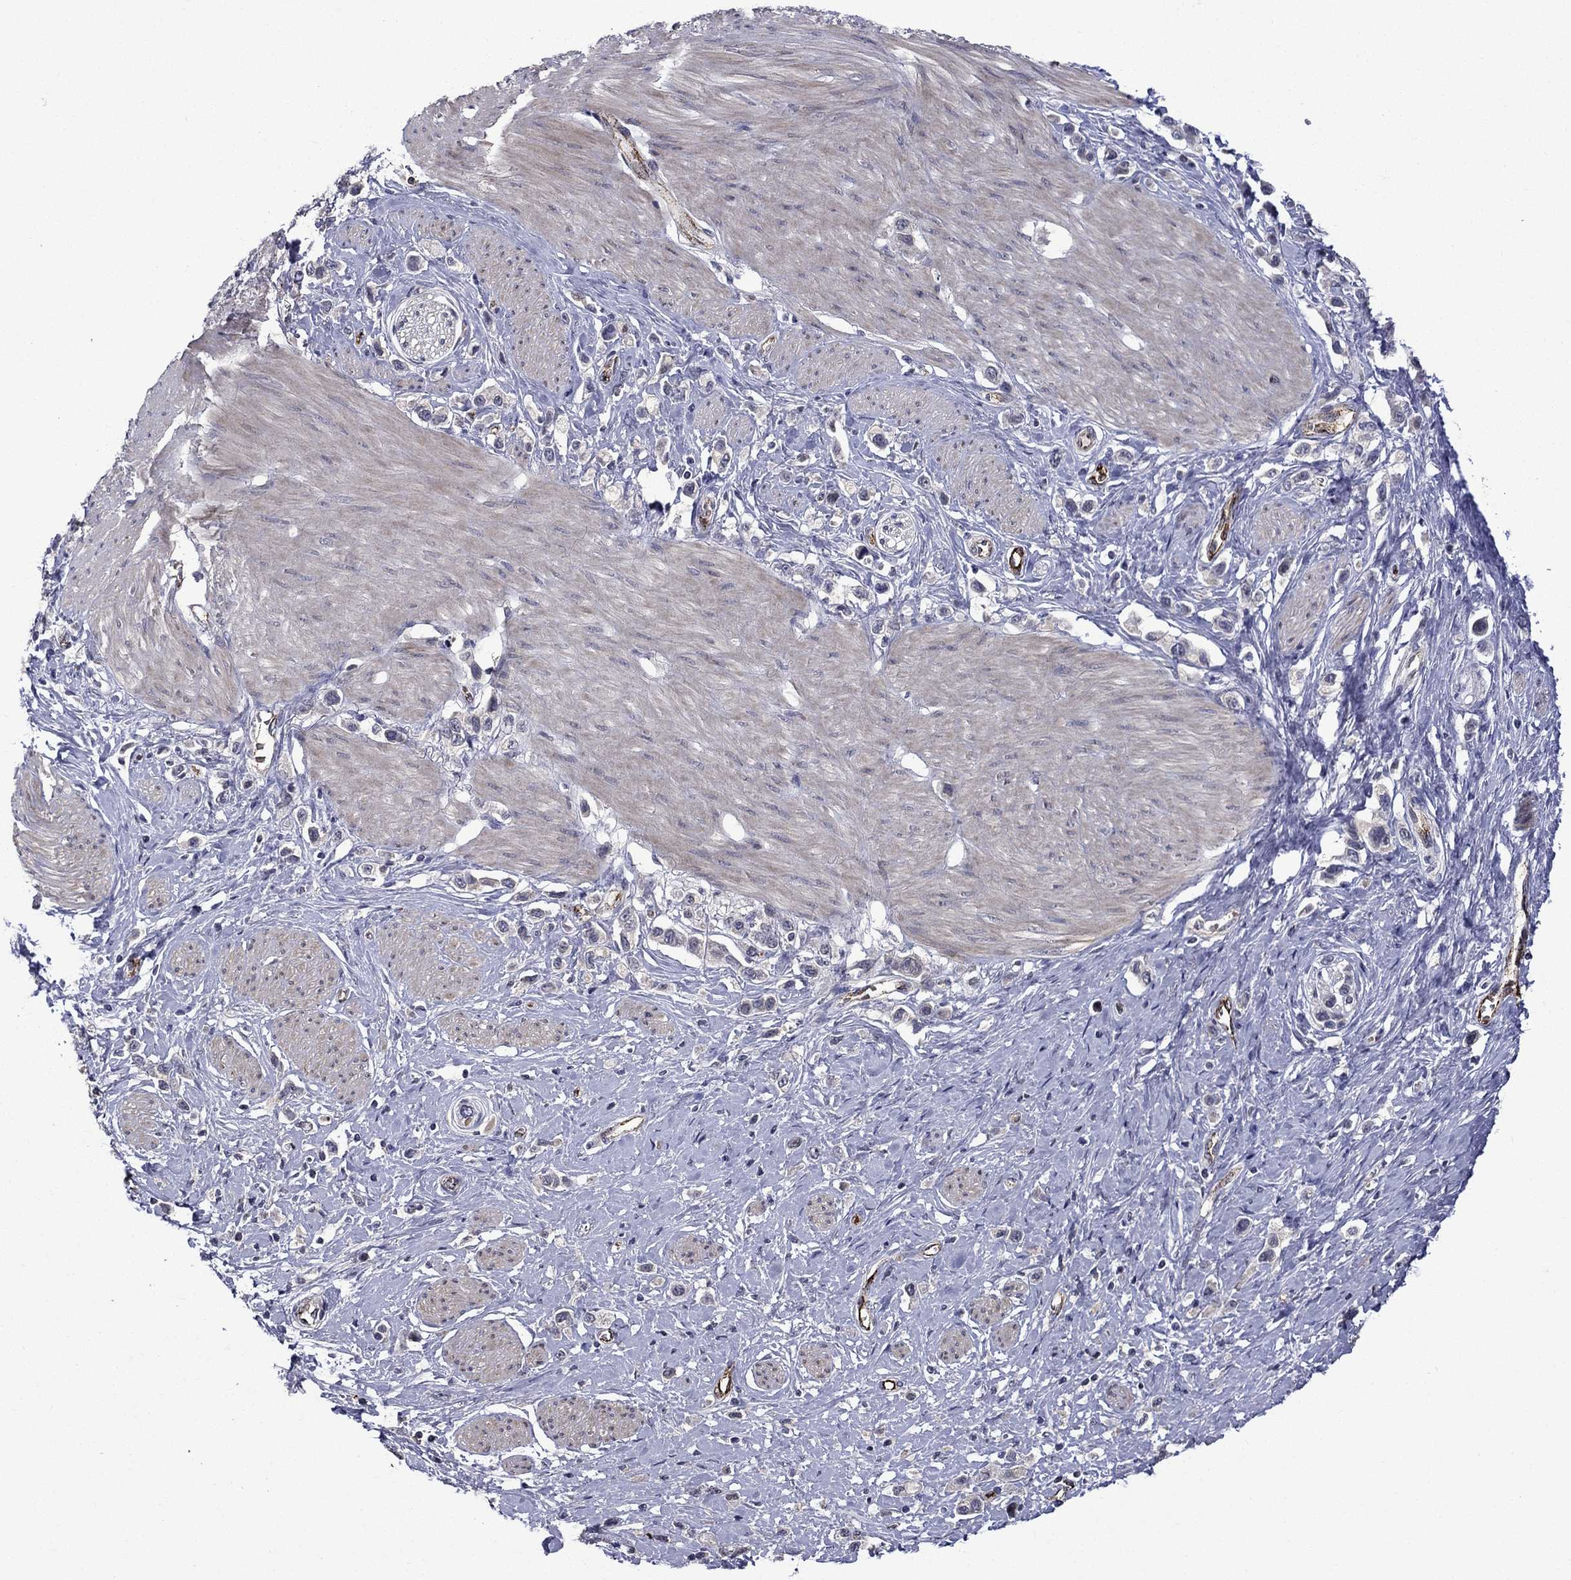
{"staining": {"intensity": "negative", "quantity": "none", "location": "none"}, "tissue": "stomach cancer", "cell_type": "Tumor cells", "image_type": "cancer", "snomed": [{"axis": "morphology", "description": "Normal tissue, NOS"}, {"axis": "morphology", "description": "Adenocarcinoma, NOS"}, {"axis": "morphology", "description": "Adenocarcinoma, High grade"}, {"axis": "topography", "description": "Stomach, upper"}, {"axis": "topography", "description": "Stomach"}], "caption": "Immunohistochemistry (IHC) histopathology image of neoplastic tissue: stomach cancer (adenocarcinoma) stained with DAB (3,3'-diaminobenzidine) shows no significant protein expression in tumor cells.", "gene": "SLITRK1", "patient": {"sex": "female", "age": 65}}